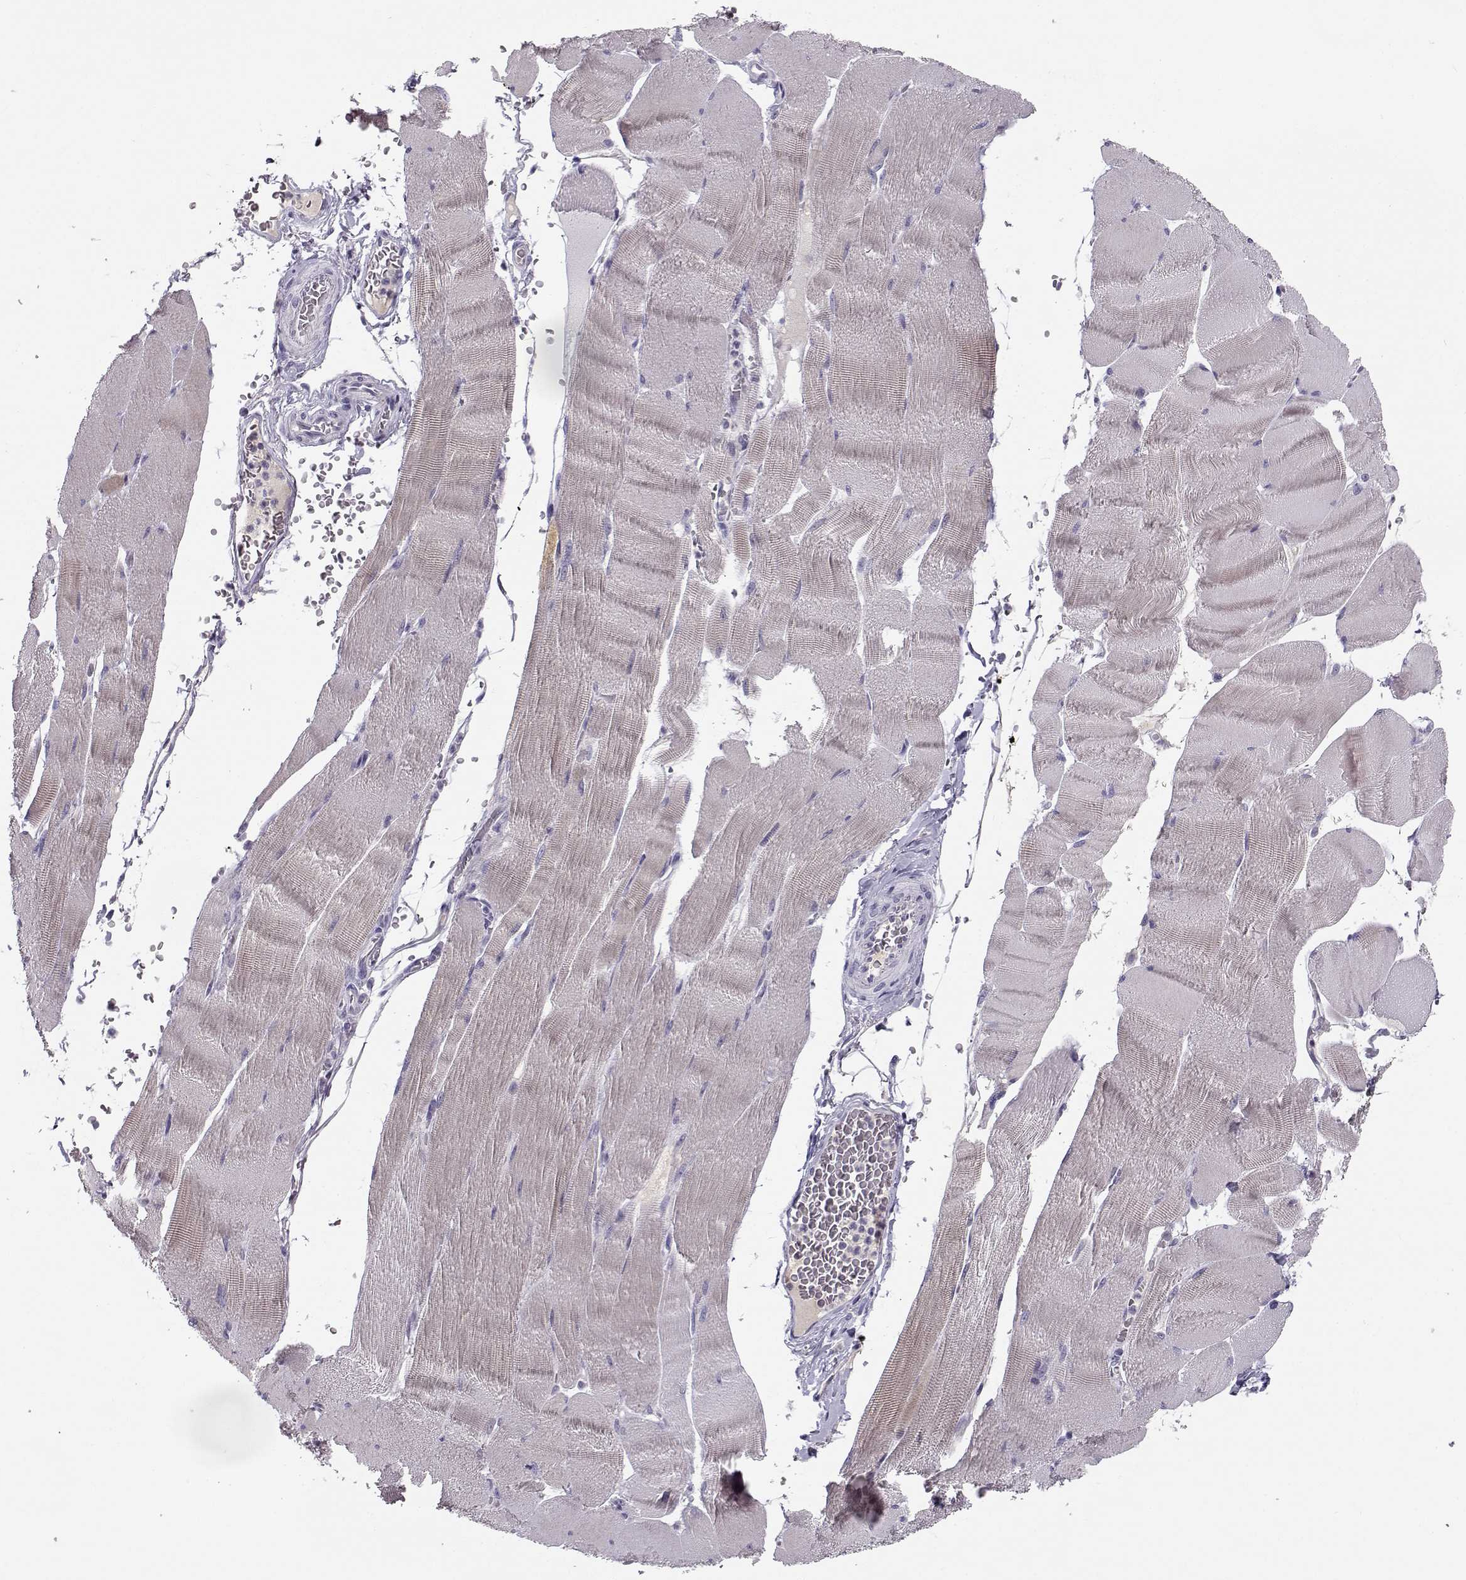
{"staining": {"intensity": "negative", "quantity": "none", "location": "none"}, "tissue": "skeletal muscle", "cell_type": "Myocytes", "image_type": "normal", "snomed": [{"axis": "morphology", "description": "Normal tissue, NOS"}, {"axis": "topography", "description": "Skeletal muscle"}], "caption": "This is an IHC image of normal skeletal muscle. There is no expression in myocytes.", "gene": "CFAP77", "patient": {"sex": "male", "age": 56}}